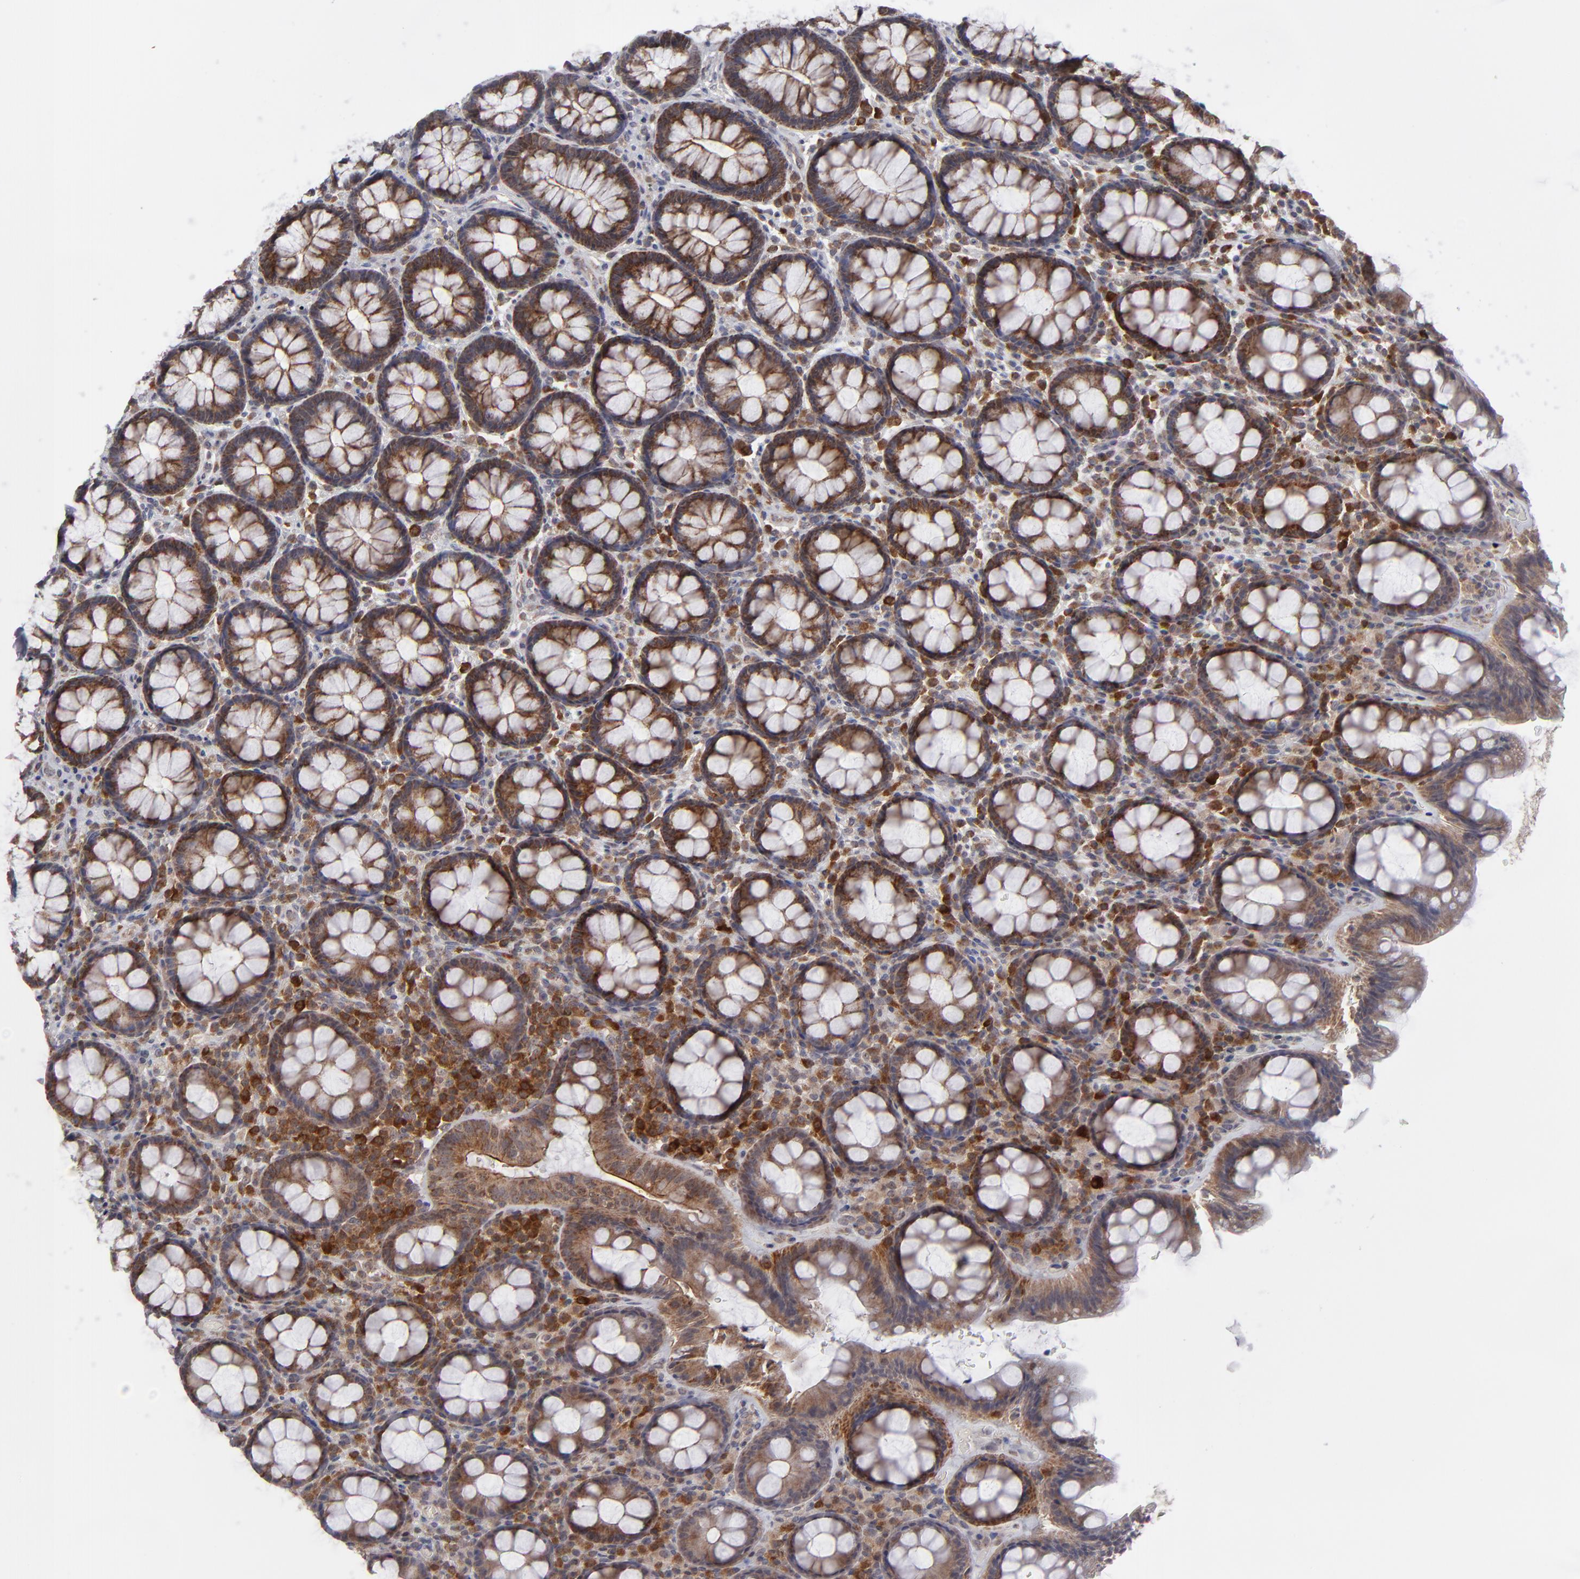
{"staining": {"intensity": "strong", "quantity": ">75%", "location": "cytoplasmic/membranous"}, "tissue": "rectum", "cell_type": "Glandular cells", "image_type": "normal", "snomed": [{"axis": "morphology", "description": "Normal tissue, NOS"}, {"axis": "topography", "description": "Rectum"}], "caption": "Unremarkable rectum exhibits strong cytoplasmic/membranous staining in approximately >75% of glandular cells Nuclei are stained in blue..", "gene": "GLCCI1", "patient": {"sex": "male", "age": 92}}